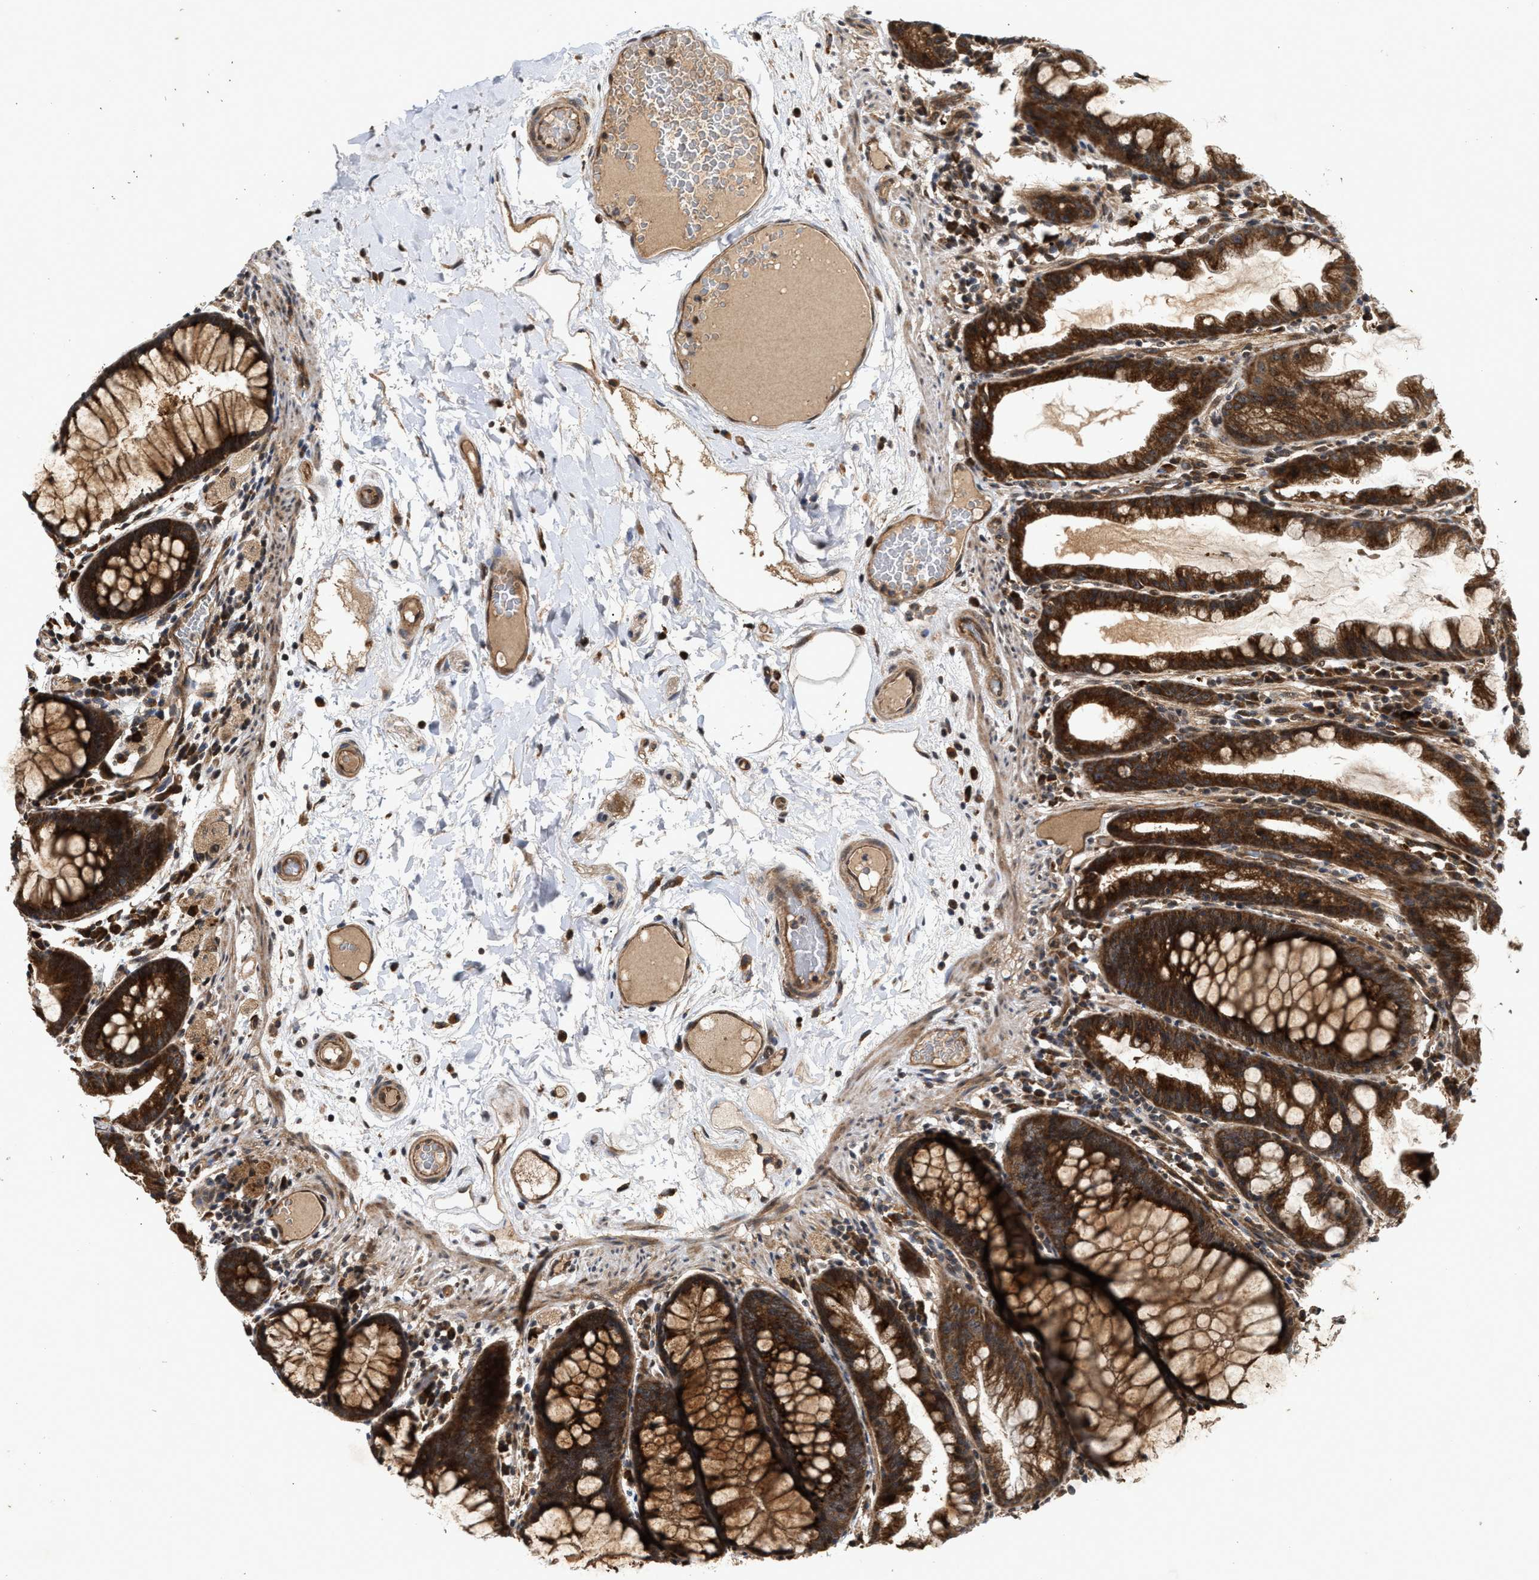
{"staining": {"intensity": "moderate", "quantity": ">75%", "location": "cytoplasmic/membranous"}, "tissue": "colon", "cell_type": "Endothelial cells", "image_type": "normal", "snomed": [{"axis": "morphology", "description": "Normal tissue, NOS"}, {"axis": "topography", "description": "Smooth muscle"}, {"axis": "topography", "description": "Colon"}], "caption": "Immunohistochemistry (IHC) of unremarkable colon demonstrates medium levels of moderate cytoplasmic/membranous staining in about >75% of endothelial cells.", "gene": "CFLAR", "patient": {"sex": "male", "age": 67}}